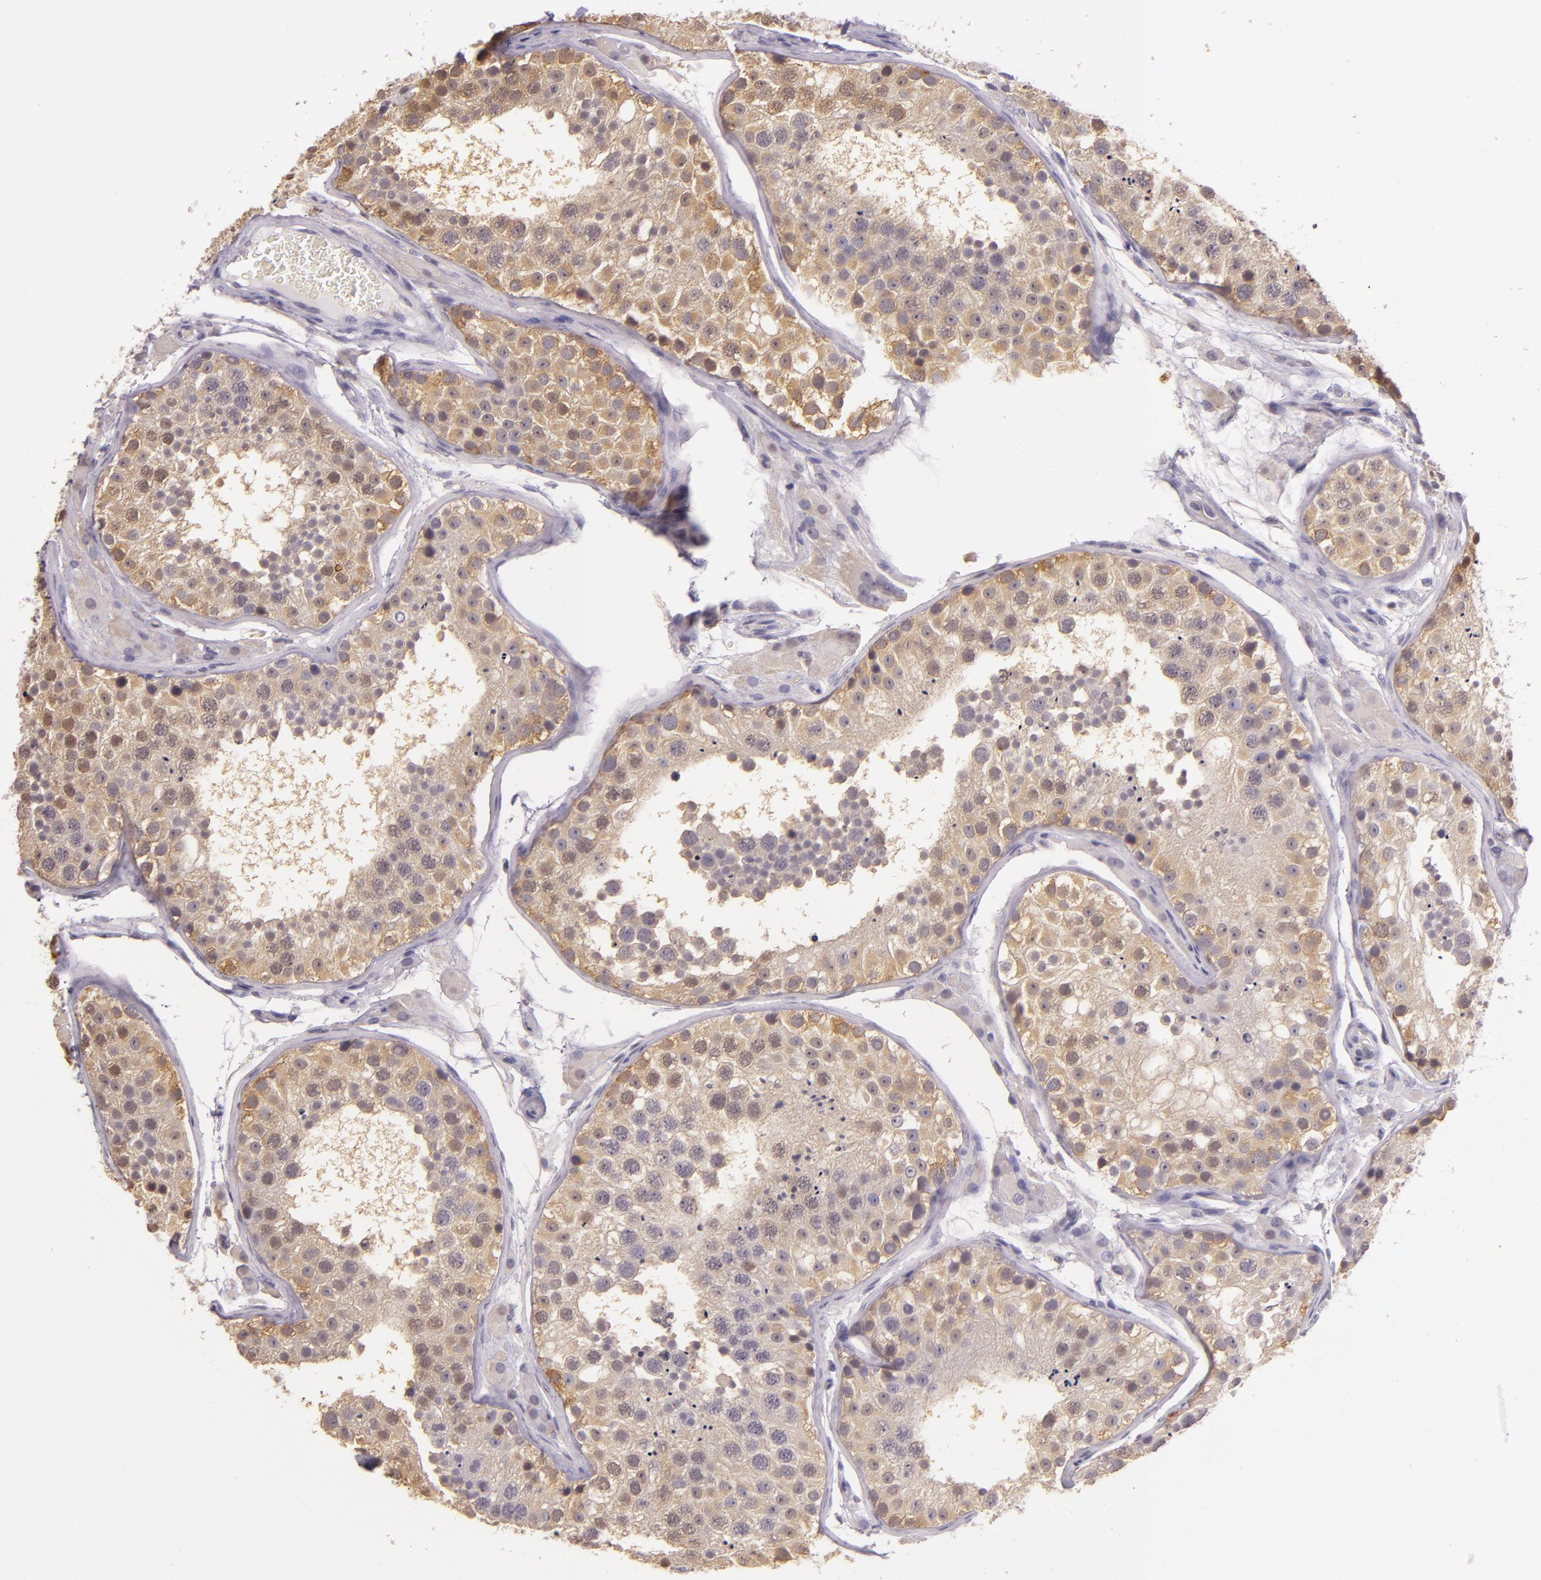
{"staining": {"intensity": "weak", "quantity": ">75%", "location": "cytoplasmic/membranous"}, "tissue": "testis", "cell_type": "Cells in seminiferous ducts", "image_type": "normal", "snomed": [{"axis": "morphology", "description": "Normal tissue, NOS"}, {"axis": "topography", "description": "Testis"}], "caption": "This image demonstrates immunohistochemistry staining of normal testis, with low weak cytoplasmic/membranous positivity in approximately >75% of cells in seminiferous ducts.", "gene": "HSPA8", "patient": {"sex": "male", "age": 26}}